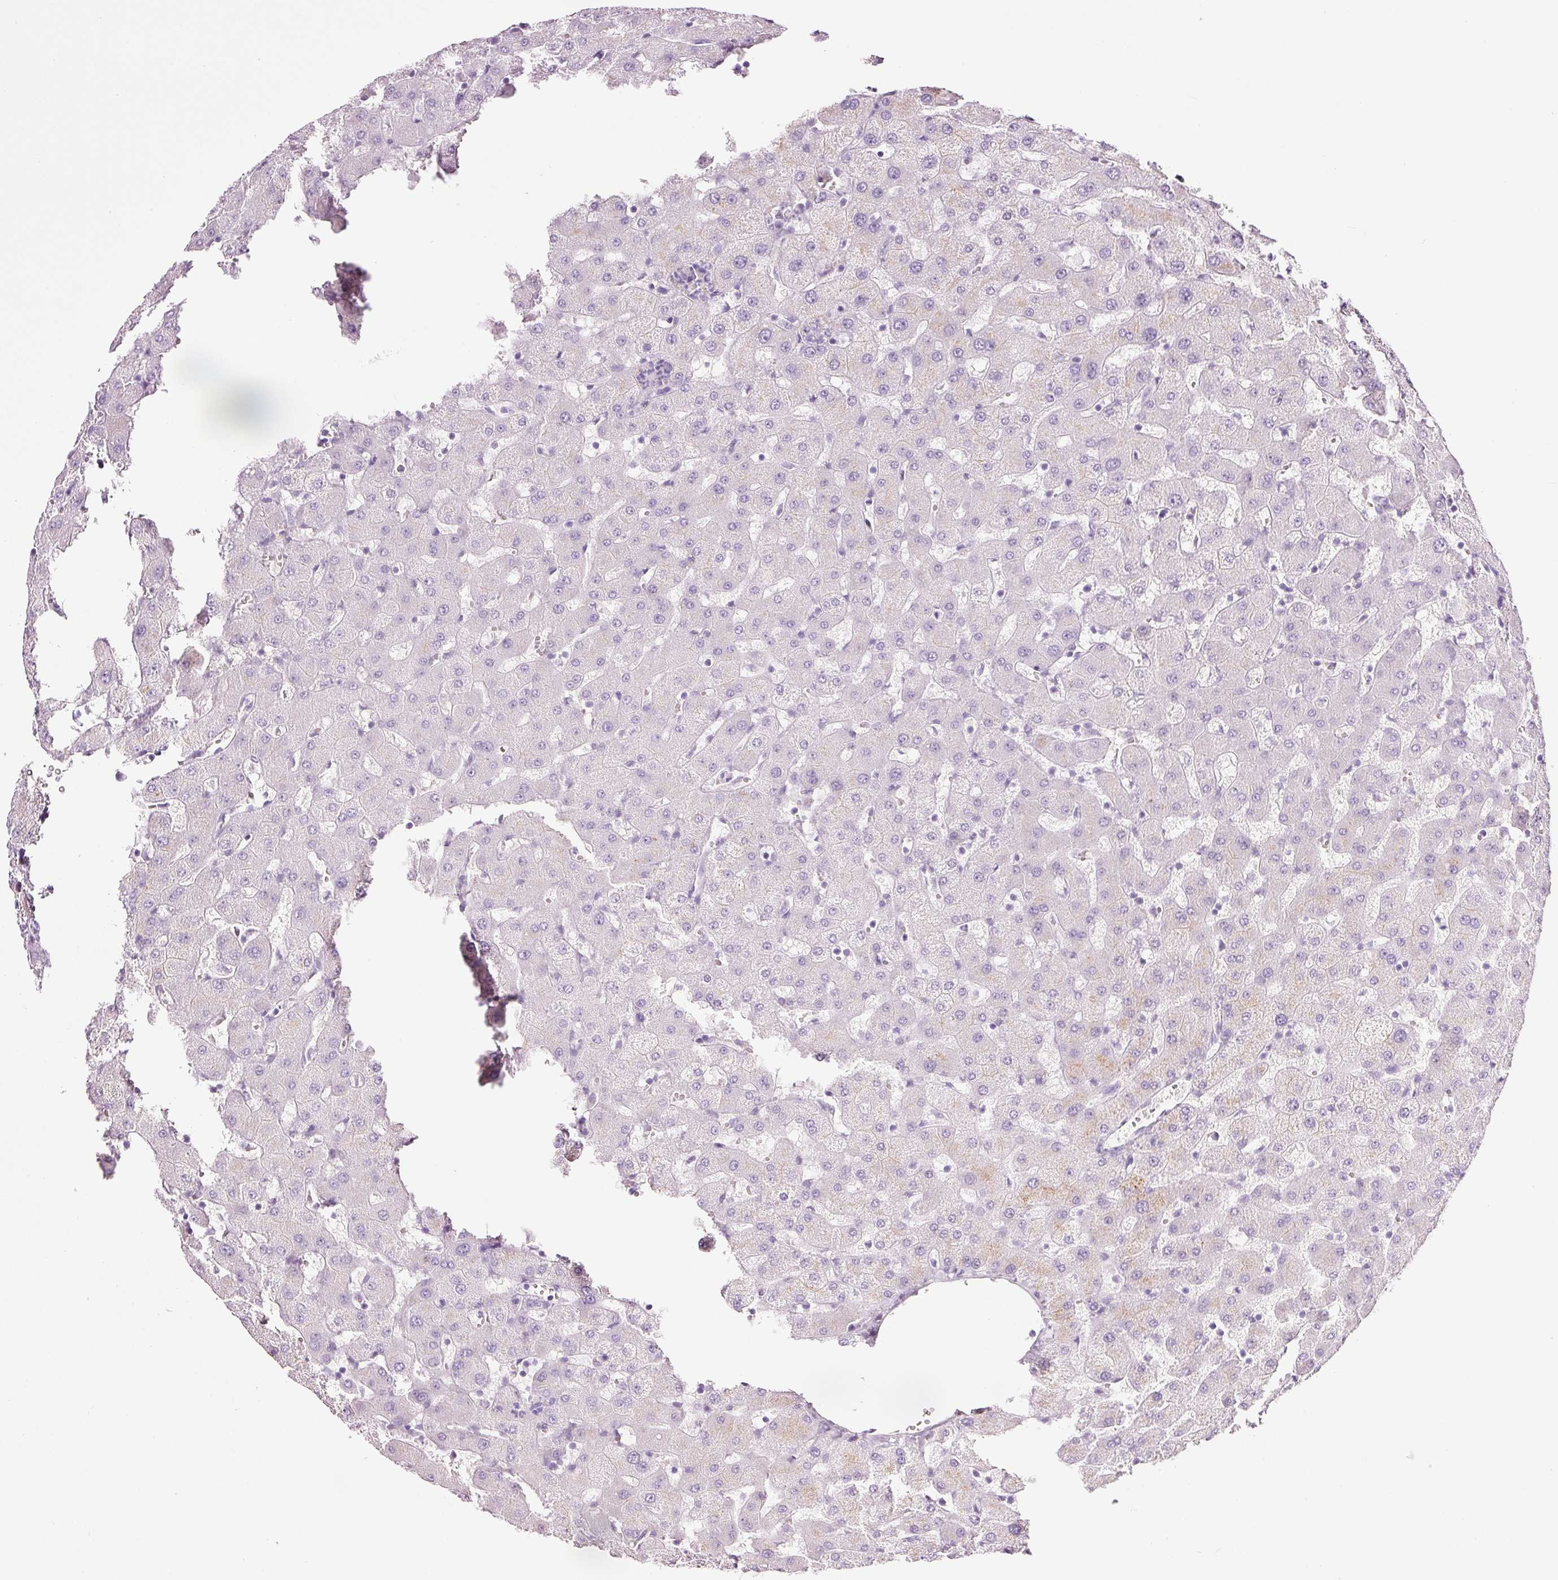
{"staining": {"intensity": "negative", "quantity": "none", "location": "none"}, "tissue": "liver", "cell_type": "Cholangiocytes", "image_type": "normal", "snomed": [{"axis": "morphology", "description": "Normal tissue, NOS"}, {"axis": "topography", "description": "Liver"}], "caption": "This is a micrograph of immunohistochemistry (IHC) staining of normal liver, which shows no staining in cholangiocytes.", "gene": "ZNF639", "patient": {"sex": "female", "age": 63}}